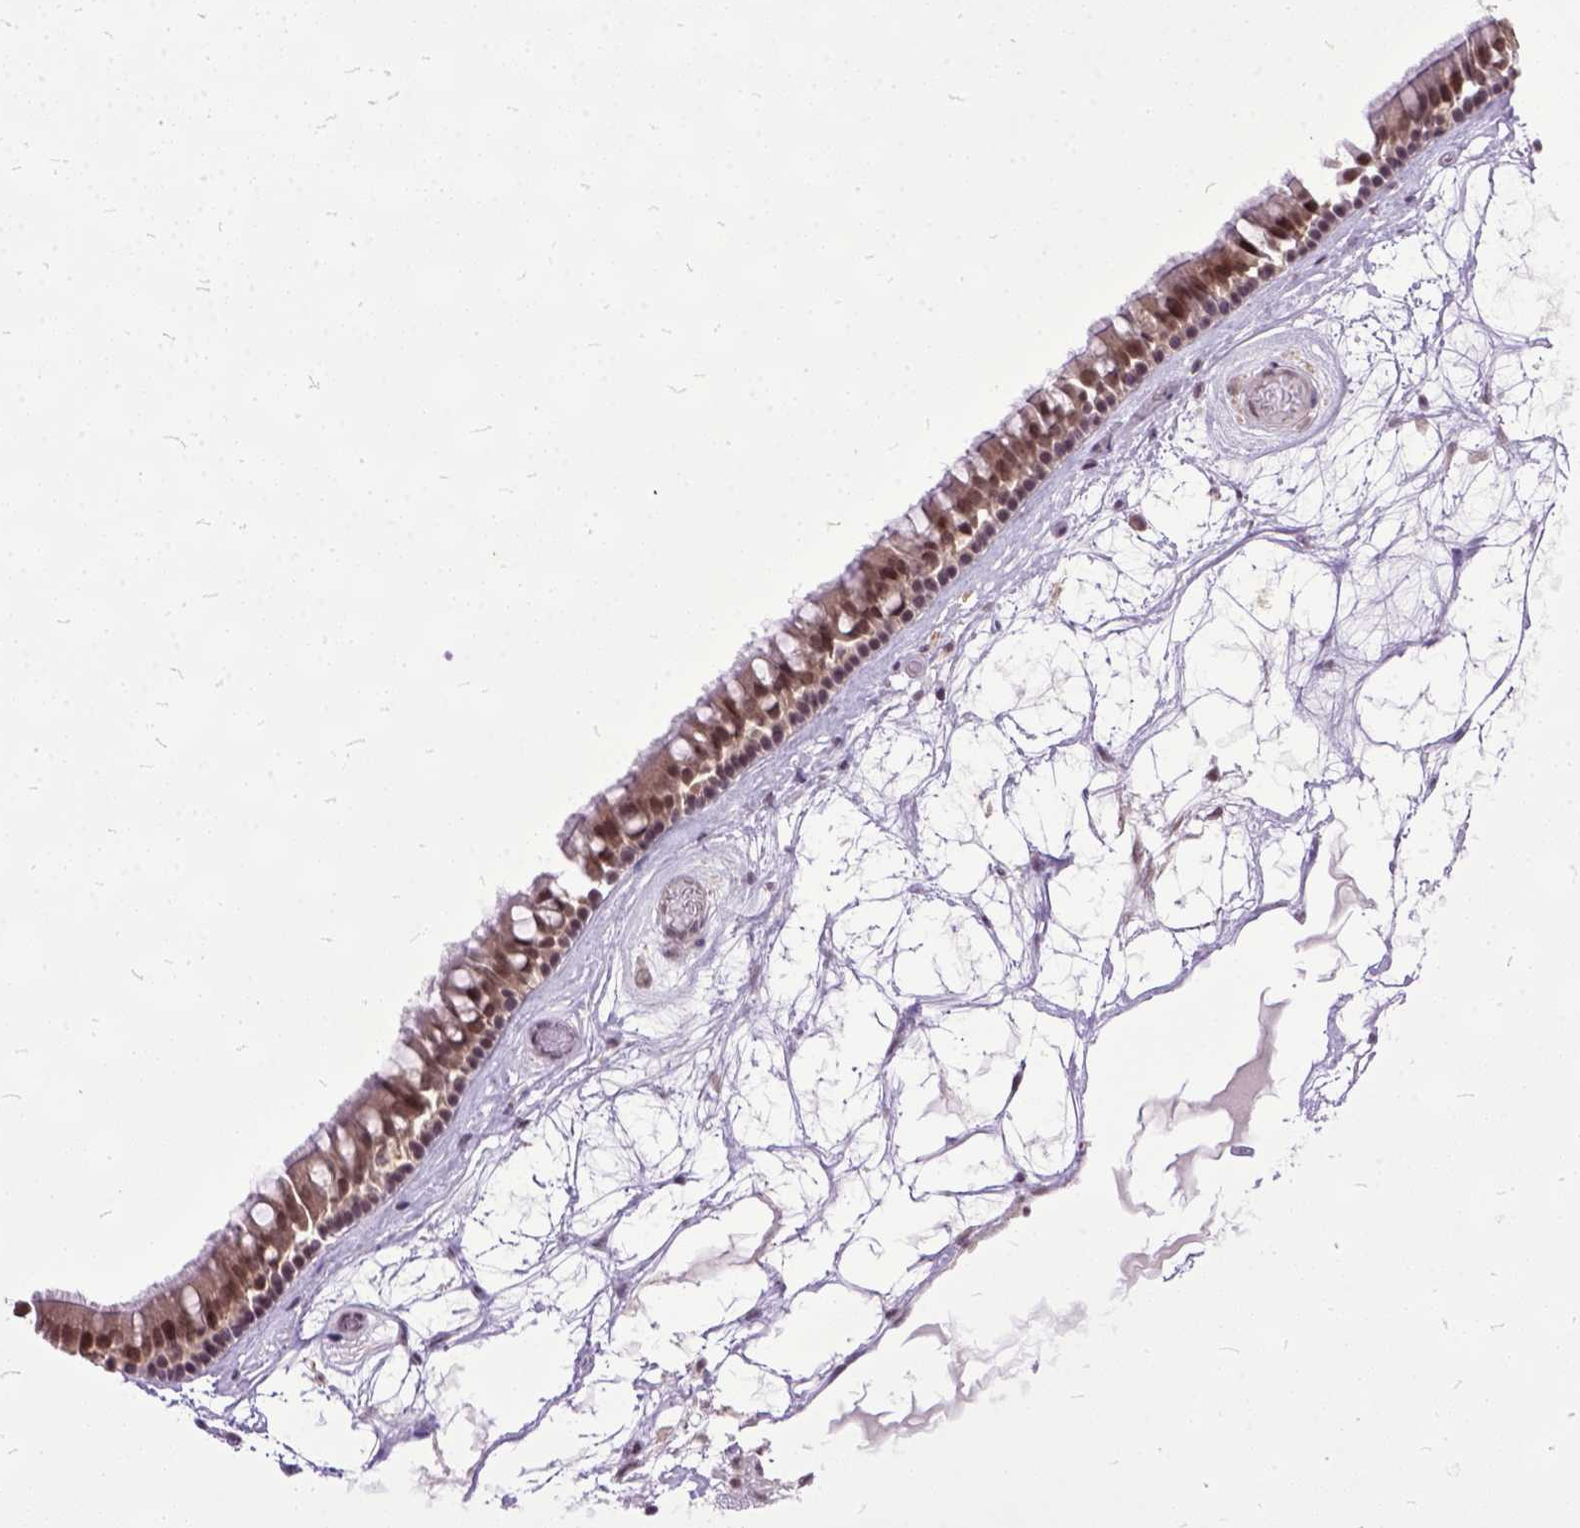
{"staining": {"intensity": "moderate", "quantity": ">75%", "location": "cytoplasmic/membranous,nuclear"}, "tissue": "nasopharynx", "cell_type": "Respiratory epithelial cells", "image_type": "normal", "snomed": [{"axis": "morphology", "description": "Normal tissue, NOS"}, {"axis": "topography", "description": "Nasopharynx"}], "caption": "Normal nasopharynx shows moderate cytoplasmic/membranous,nuclear positivity in approximately >75% of respiratory epithelial cells, visualized by immunohistochemistry. The staining is performed using DAB (3,3'-diaminobenzidine) brown chromogen to label protein expression. The nuclei are counter-stained blue using hematoxylin.", "gene": "ORC5", "patient": {"sex": "male", "age": 68}}